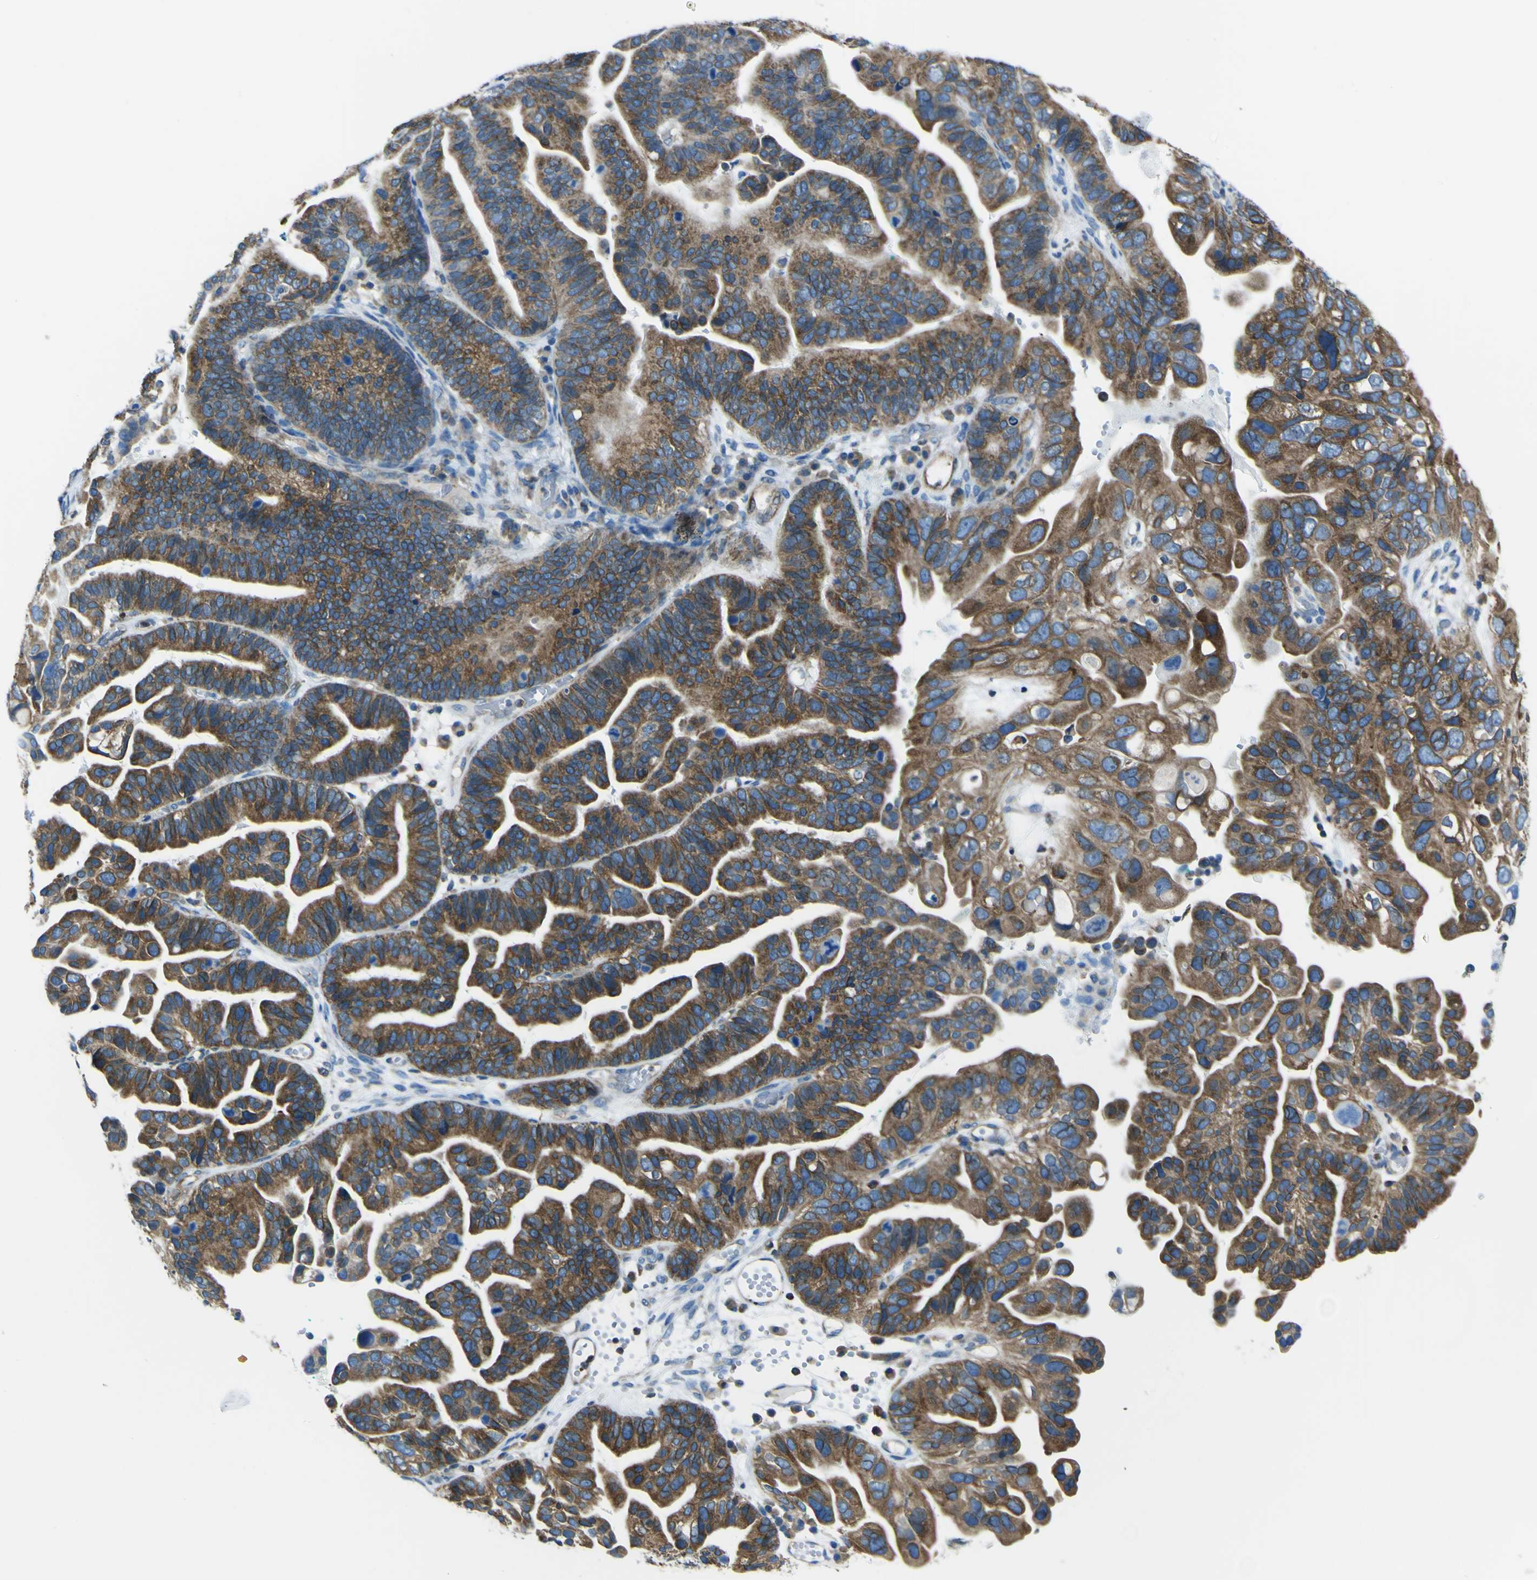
{"staining": {"intensity": "moderate", "quantity": ">75%", "location": "cytoplasmic/membranous"}, "tissue": "ovarian cancer", "cell_type": "Tumor cells", "image_type": "cancer", "snomed": [{"axis": "morphology", "description": "Cystadenocarcinoma, serous, NOS"}, {"axis": "topography", "description": "Ovary"}], "caption": "Serous cystadenocarcinoma (ovarian) stained with immunohistochemistry (IHC) reveals moderate cytoplasmic/membranous positivity in about >75% of tumor cells.", "gene": "STIM1", "patient": {"sex": "female", "age": 56}}